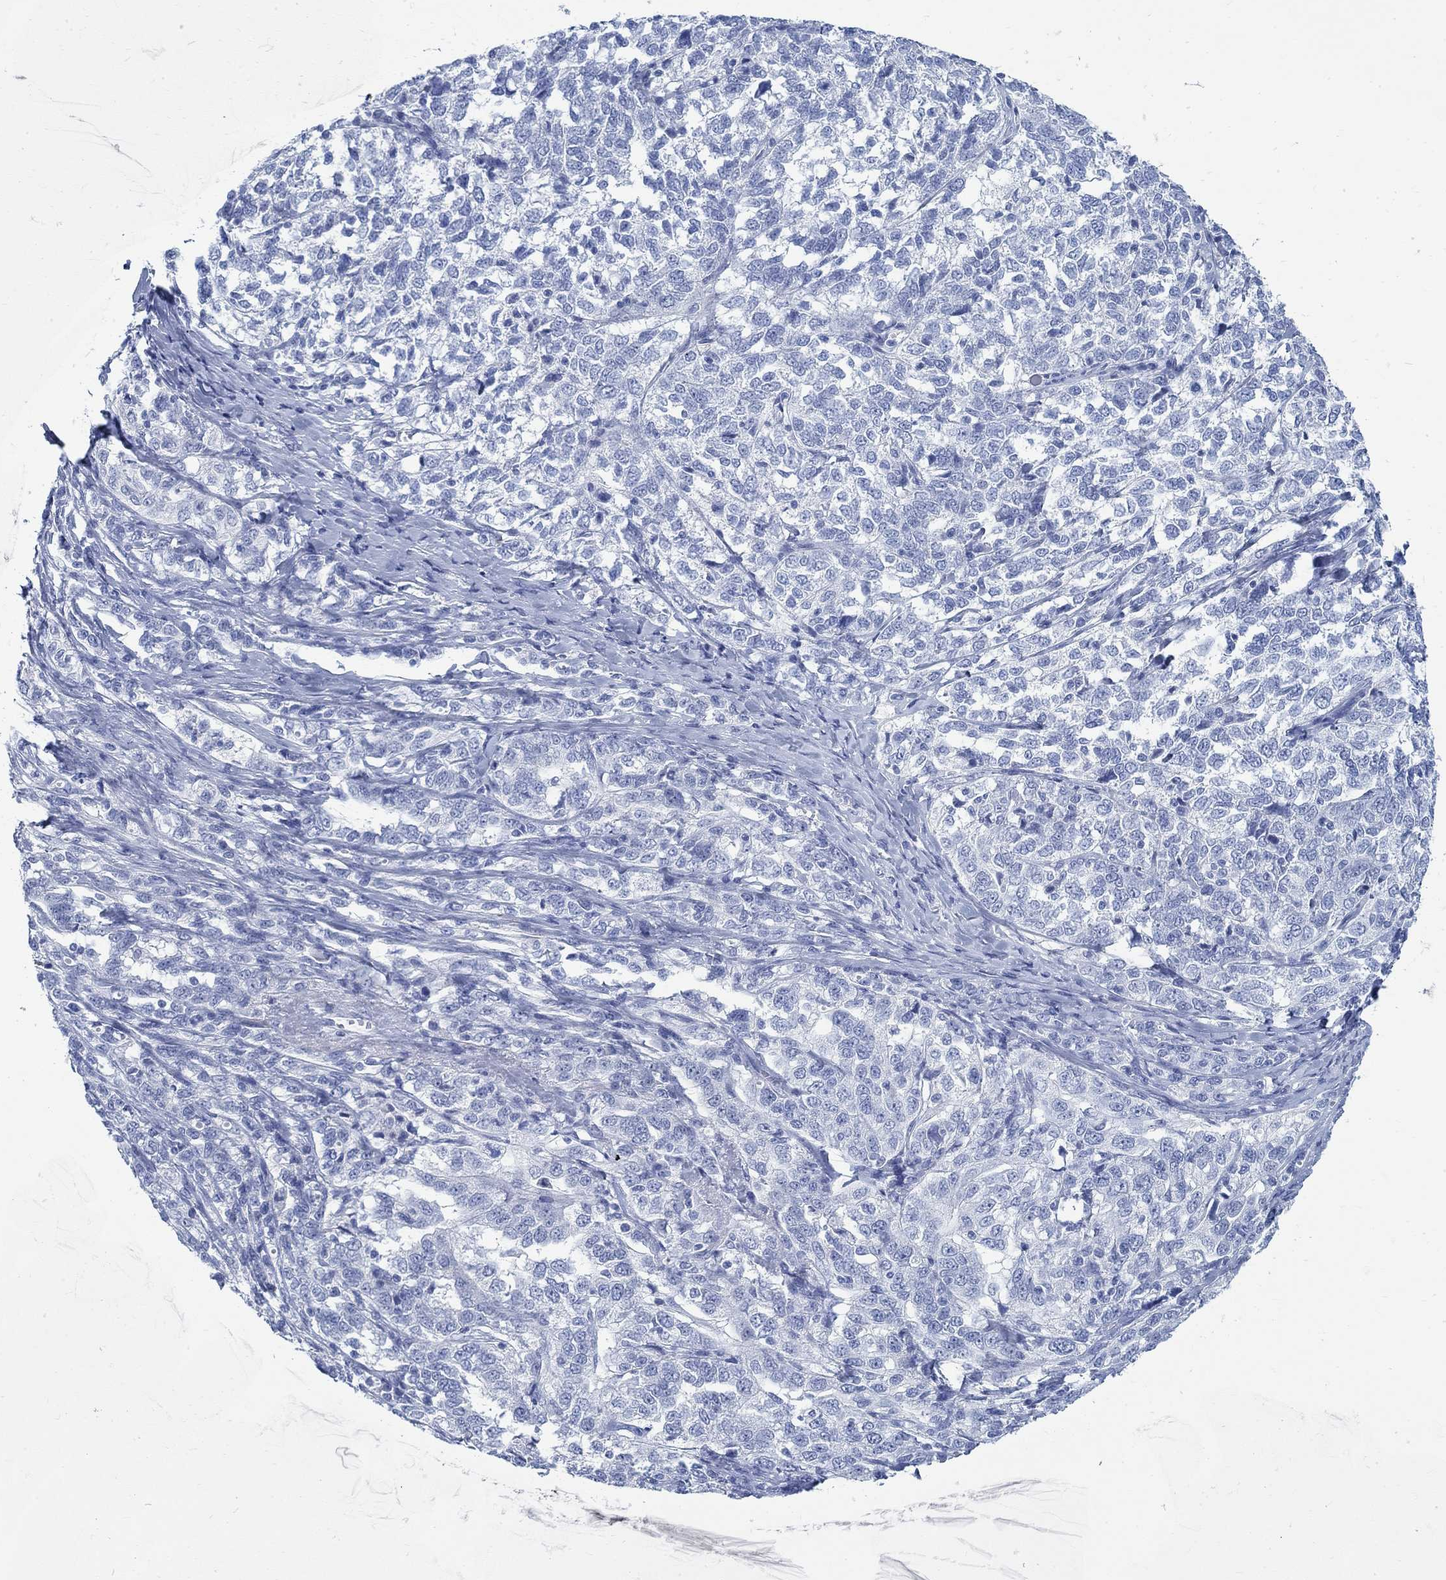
{"staining": {"intensity": "negative", "quantity": "none", "location": "none"}, "tissue": "ovarian cancer", "cell_type": "Tumor cells", "image_type": "cancer", "snomed": [{"axis": "morphology", "description": "Cystadenocarcinoma, serous, NOS"}, {"axis": "topography", "description": "Ovary"}], "caption": "Immunohistochemical staining of human ovarian cancer exhibits no significant staining in tumor cells. Brightfield microscopy of IHC stained with DAB (3,3'-diaminobenzidine) (brown) and hematoxylin (blue), captured at high magnification.", "gene": "RBM20", "patient": {"sex": "female", "age": 71}}